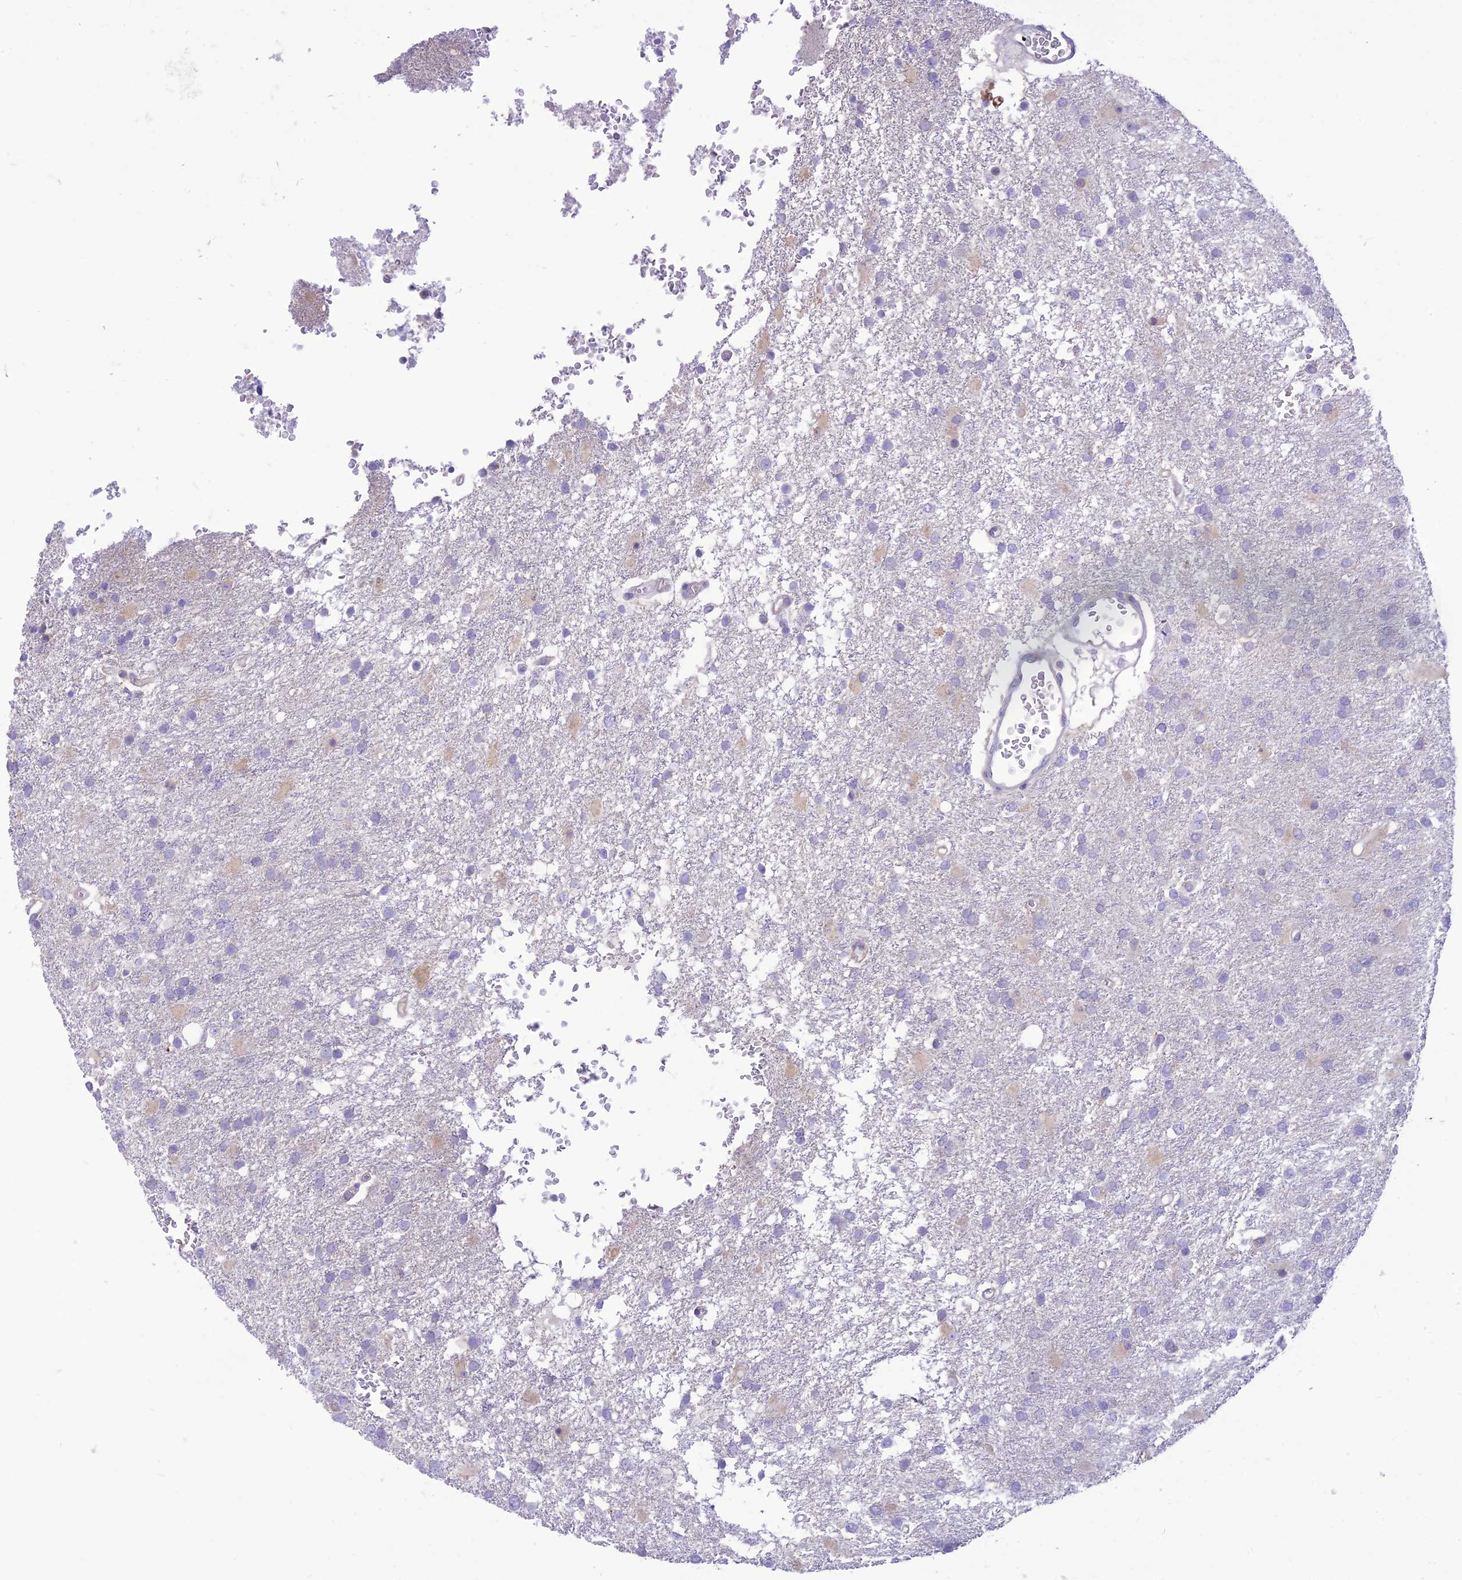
{"staining": {"intensity": "negative", "quantity": "none", "location": "none"}, "tissue": "glioma", "cell_type": "Tumor cells", "image_type": "cancer", "snomed": [{"axis": "morphology", "description": "Glioma, malignant, High grade"}, {"axis": "topography", "description": "Brain"}], "caption": "An immunohistochemistry (IHC) histopathology image of malignant glioma (high-grade) is shown. There is no staining in tumor cells of malignant glioma (high-grade).", "gene": "DHDH", "patient": {"sex": "female", "age": 74}}